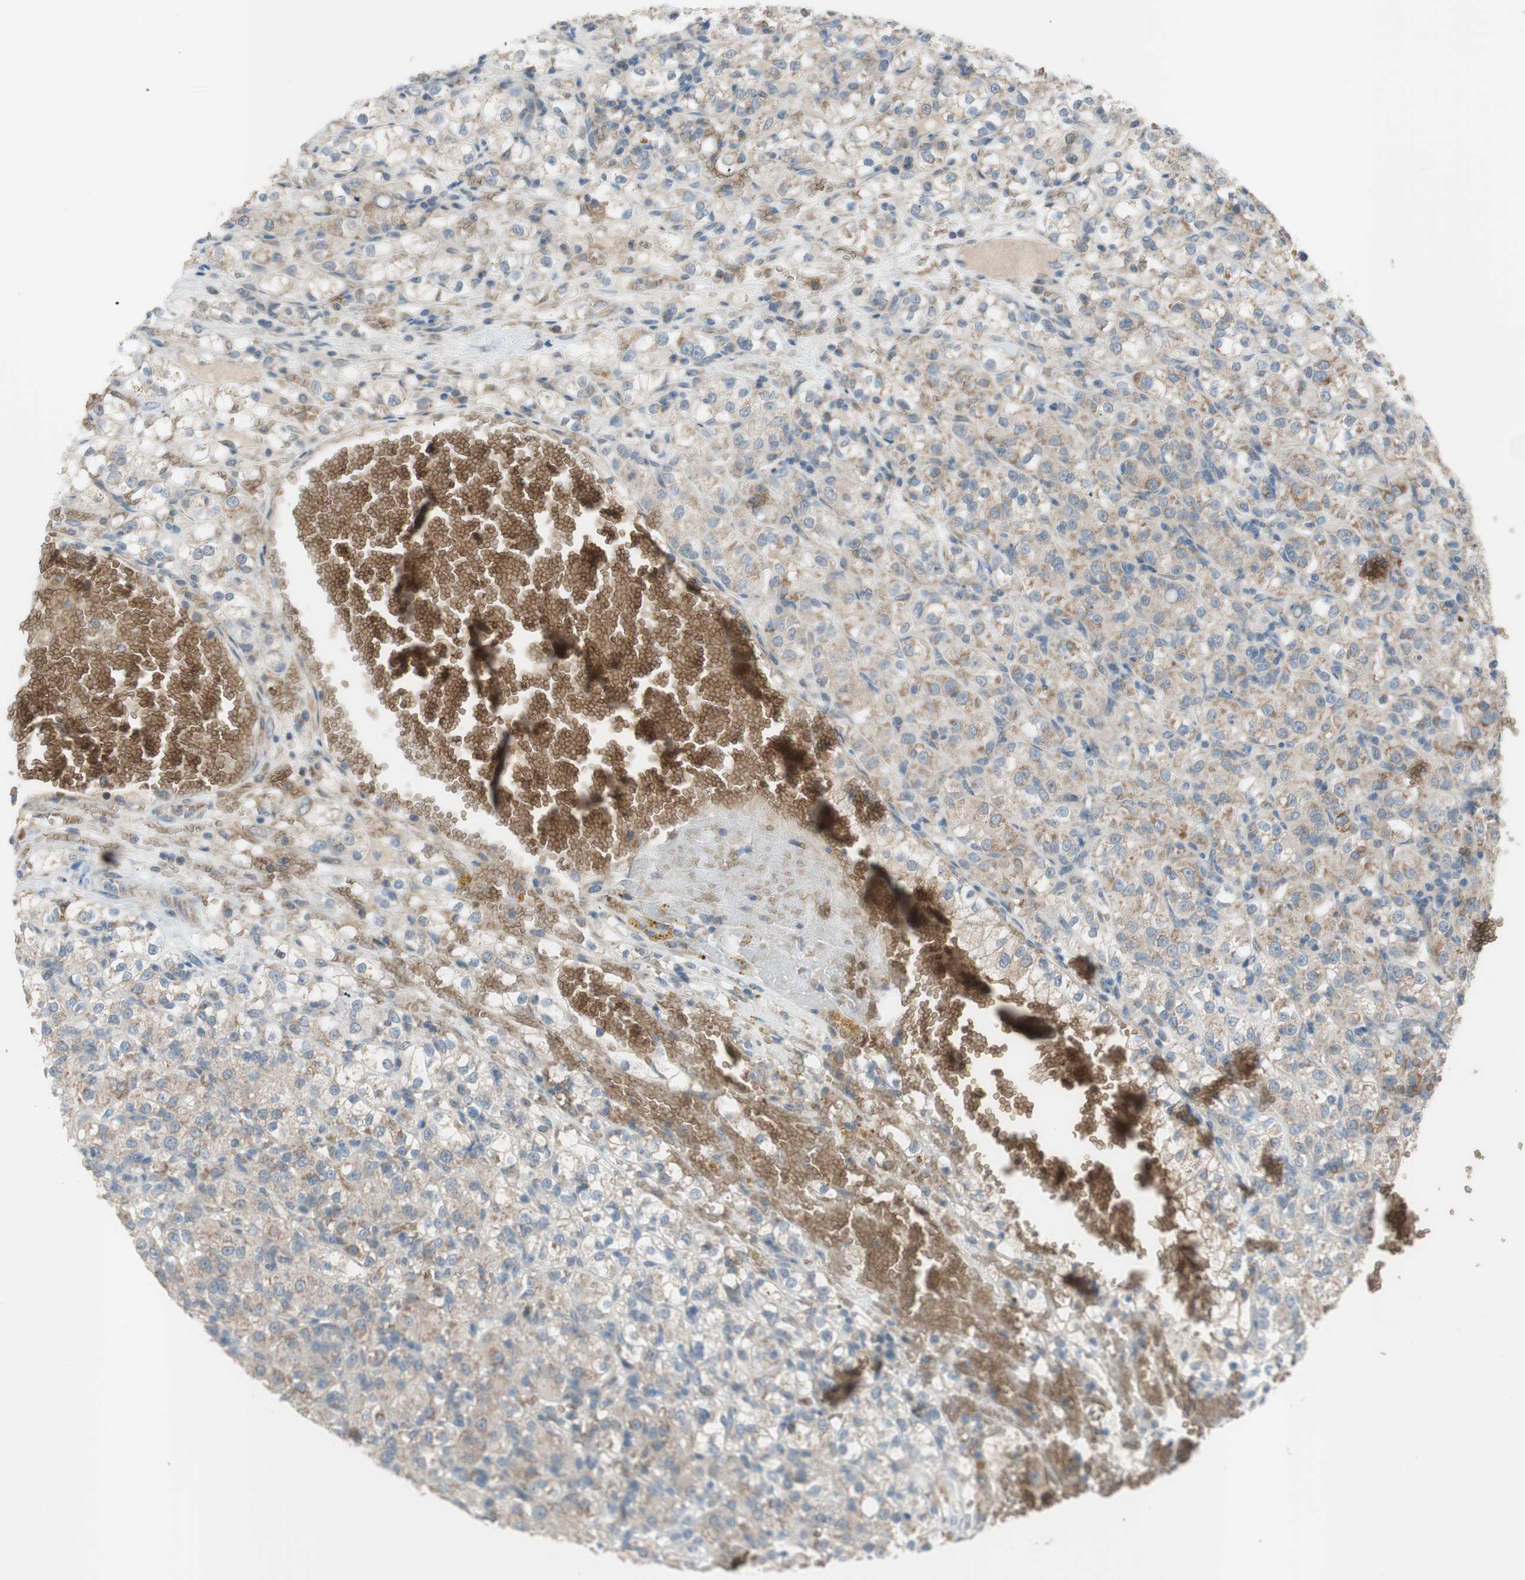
{"staining": {"intensity": "weak", "quantity": ">75%", "location": "cytoplasmic/membranous"}, "tissue": "renal cancer", "cell_type": "Tumor cells", "image_type": "cancer", "snomed": [{"axis": "morphology", "description": "Normal tissue, NOS"}, {"axis": "morphology", "description": "Adenocarcinoma, NOS"}, {"axis": "topography", "description": "Kidney"}], "caption": "A low amount of weak cytoplasmic/membranous staining is seen in approximately >75% of tumor cells in renal cancer tissue.", "gene": "GYPC", "patient": {"sex": "male", "age": 61}}